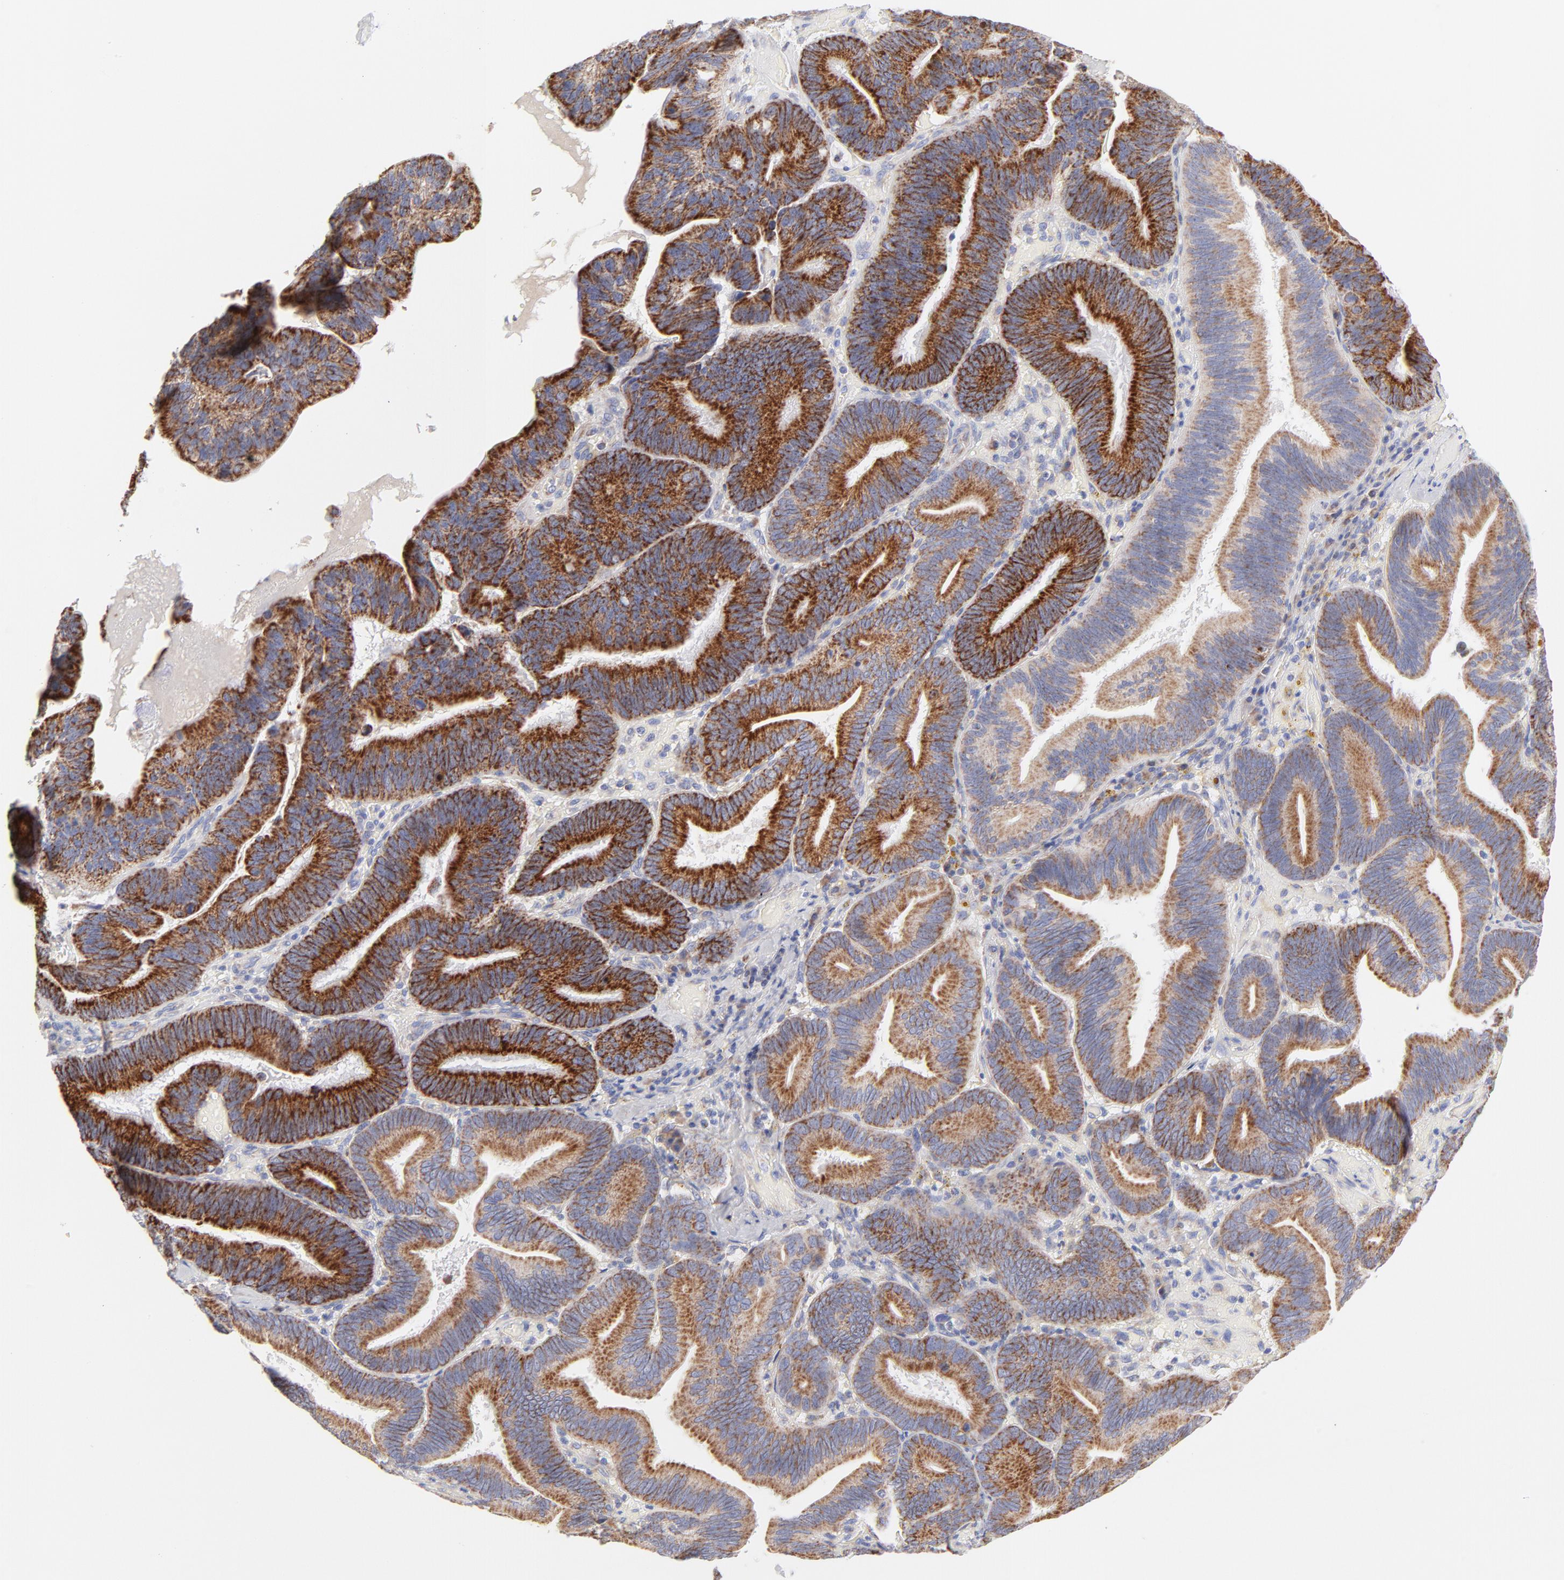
{"staining": {"intensity": "strong", "quantity": "25%-75%", "location": "cytoplasmic/membranous"}, "tissue": "pancreatic cancer", "cell_type": "Tumor cells", "image_type": "cancer", "snomed": [{"axis": "morphology", "description": "Adenocarcinoma, NOS"}, {"axis": "topography", "description": "Pancreas"}], "caption": "Immunohistochemical staining of human pancreatic cancer (adenocarcinoma) displays strong cytoplasmic/membranous protein expression in about 25%-75% of tumor cells. The protein is stained brown, and the nuclei are stained in blue (DAB (3,3'-diaminobenzidine) IHC with brightfield microscopy, high magnification).", "gene": "TIMM8A", "patient": {"sex": "male", "age": 82}}